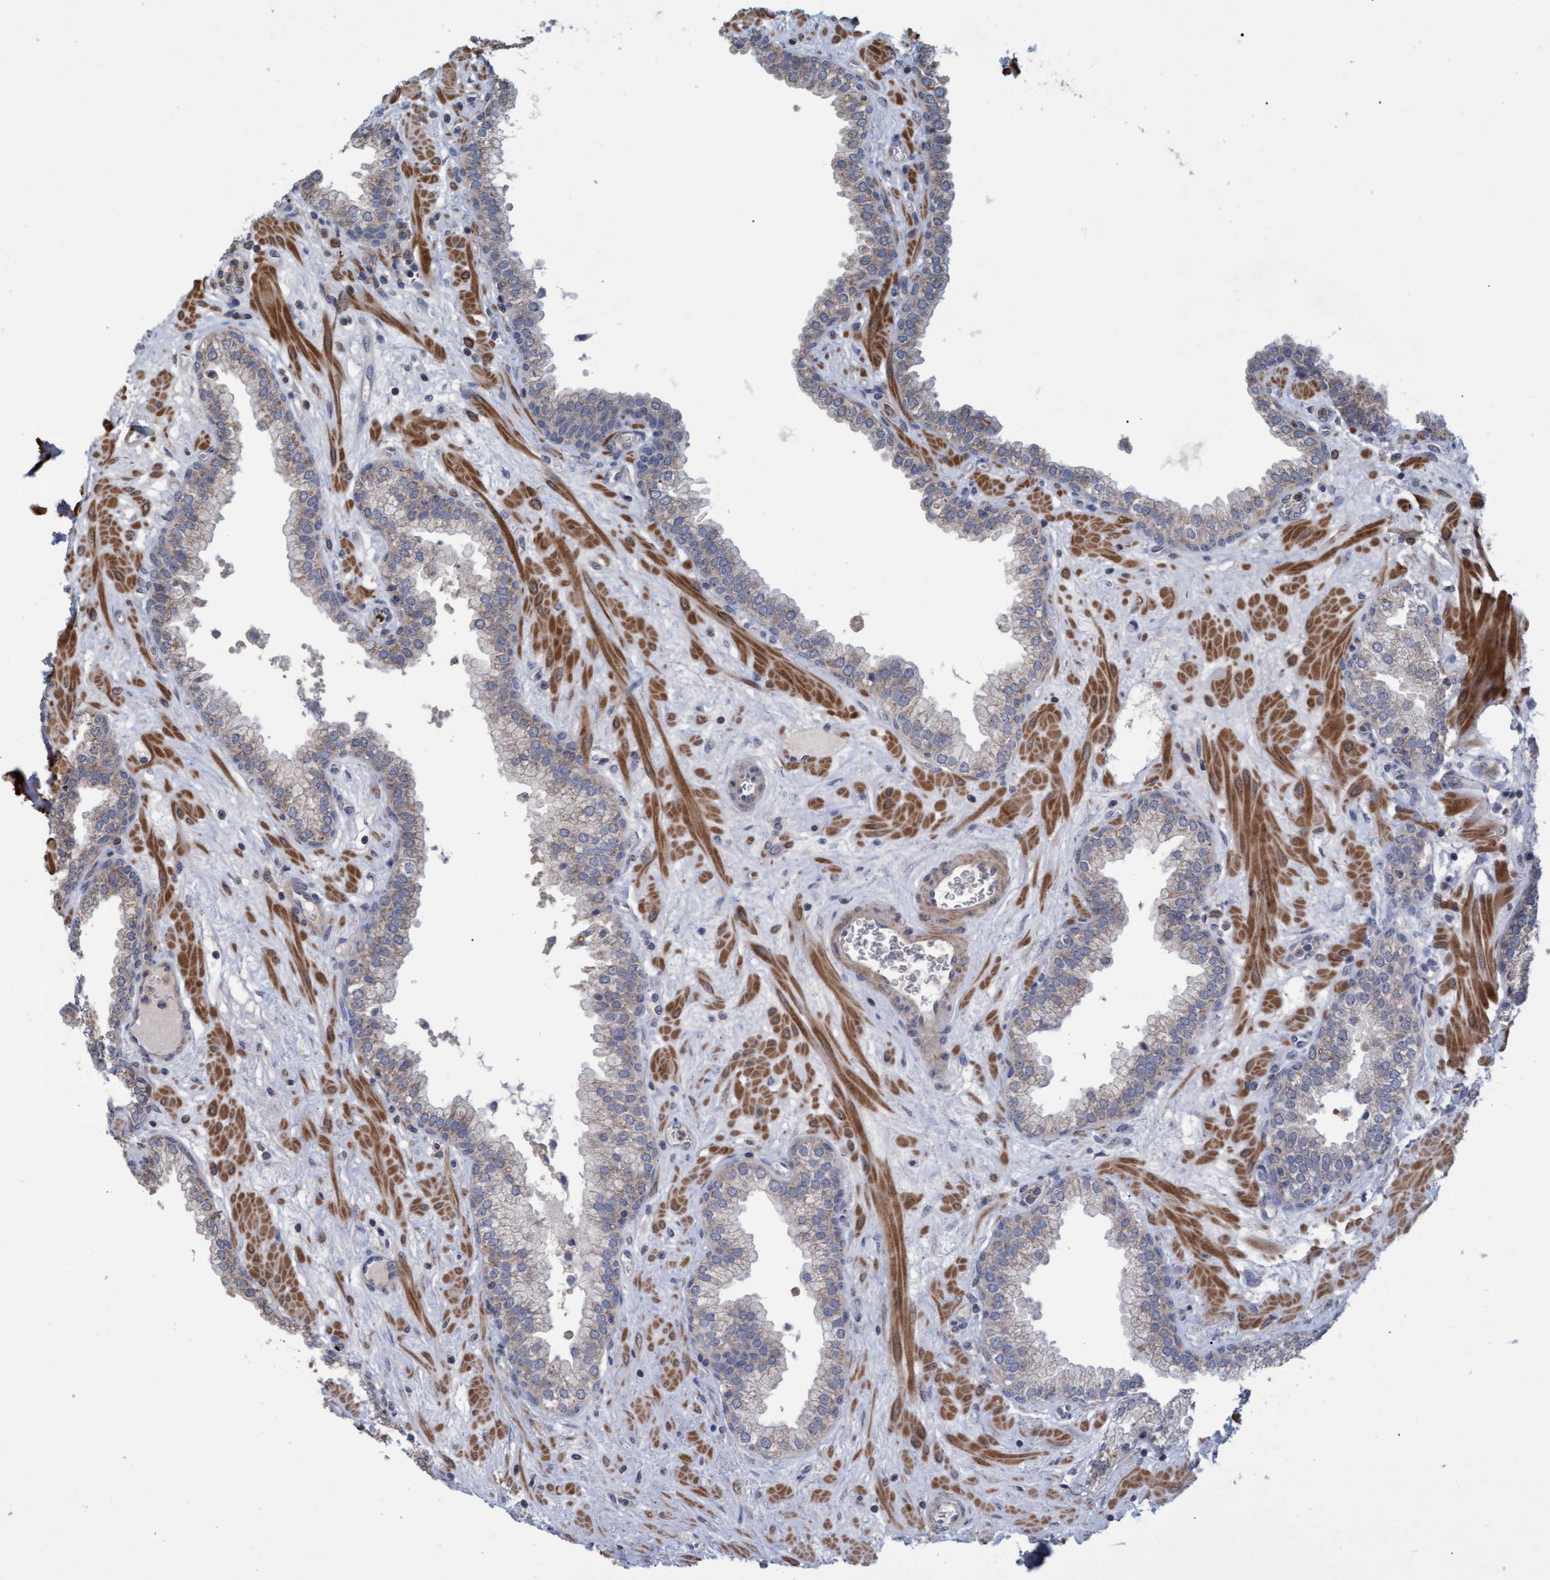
{"staining": {"intensity": "weak", "quantity": "<25%", "location": "cytoplasmic/membranous"}, "tissue": "prostate", "cell_type": "Glandular cells", "image_type": "normal", "snomed": [{"axis": "morphology", "description": "Normal tissue, NOS"}, {"axis": "morphology", "description": "Urothelial carcinoma, Low grade"}, {"axis": "topography", "description": "Urinary bladder"}, {"axis": "topography", "description": "Prostate"}], "caption": "This is a photomicrograph of immunohistochemistry staining of unremarkable prostate, which shows no positivity in glandular cells. (DAB (3,3'-diaminobenzidine) immunohistochemistry (IHC), high magnification).", "gene": "NAA15", "patient": {"sex": "male", "age": 60}}